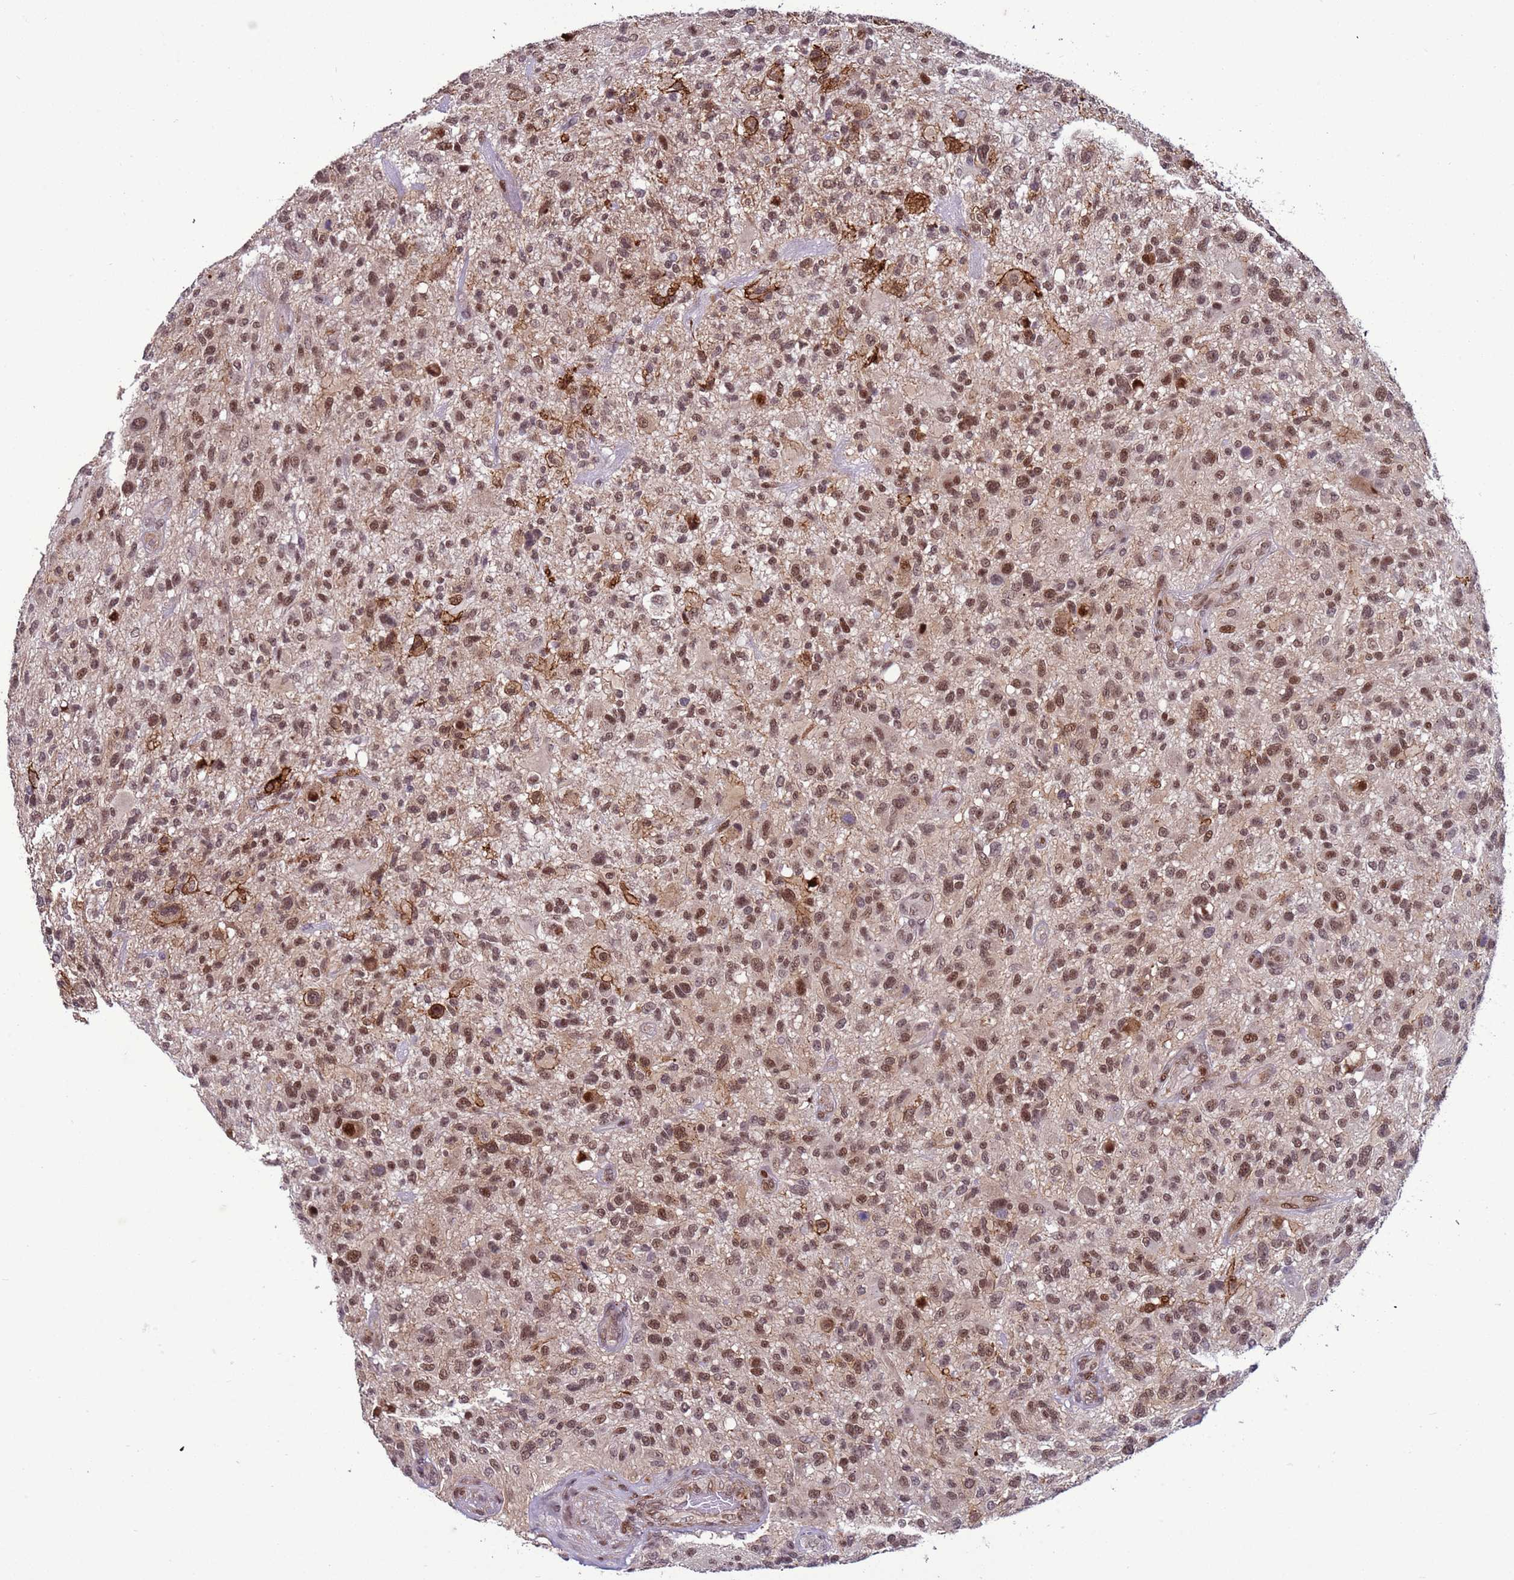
{"staining": {"intensity": "moderate", "quantity": ">75%", "location": "nuclear"}, "tissue": "glioma", "cell_type": "Tumor cells", "image_type": "cancer", "snomed": [{"axis": "morphology", "description": "Glioma, malignant, High grade"}, {"axis": "topography", "description": "Brain"}], "caption": "The histopathology image demonstrates immunohistochemical staining of malignant glioma (high-grade). There is moderate nuclear staining is seen in approximately >75% of tumor cells.", "gene": "SHC3", "patient": {"sex": "male", "age": 47}}